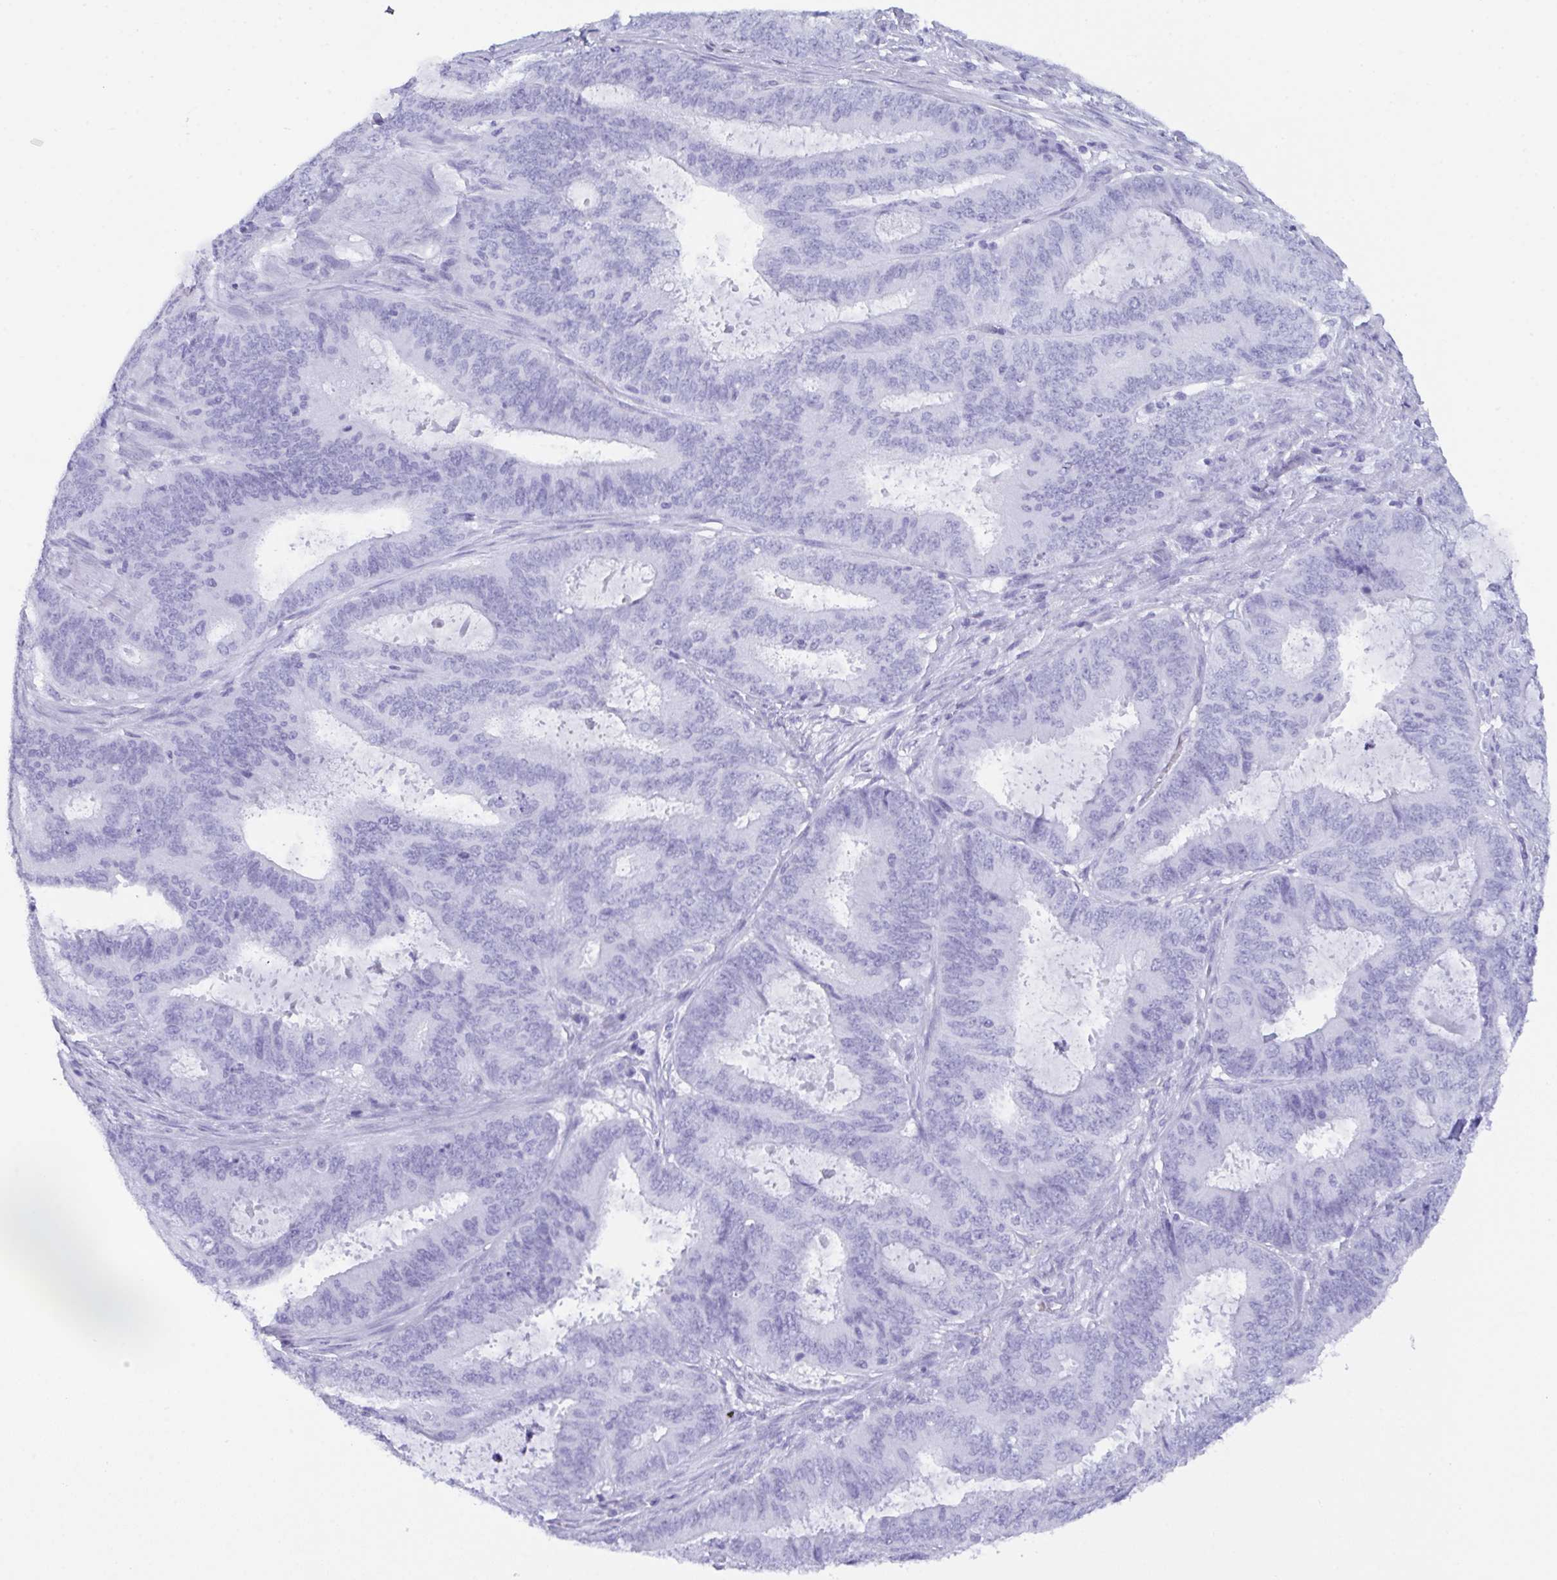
{"staining": {"intensity": "negative", "quantity": "none", "location": "none"}, "tissue": "endometrial cancer", "cell_type": "Tumor cells", "image_type": "cancer", "snomed": [{"axis": "morphology", "description": "Adenocarcinoma, NOS"}, {"axis": "topography", "description": "Endometrium"}], "caption": "The image exhibits no significant positivity in tumor cells of adenocarcinoma (endometrial). (DAB immunohistochemistry, high magnification).", "gene": "ZNF850", "patient": {"sex": "female", "age": 51}}